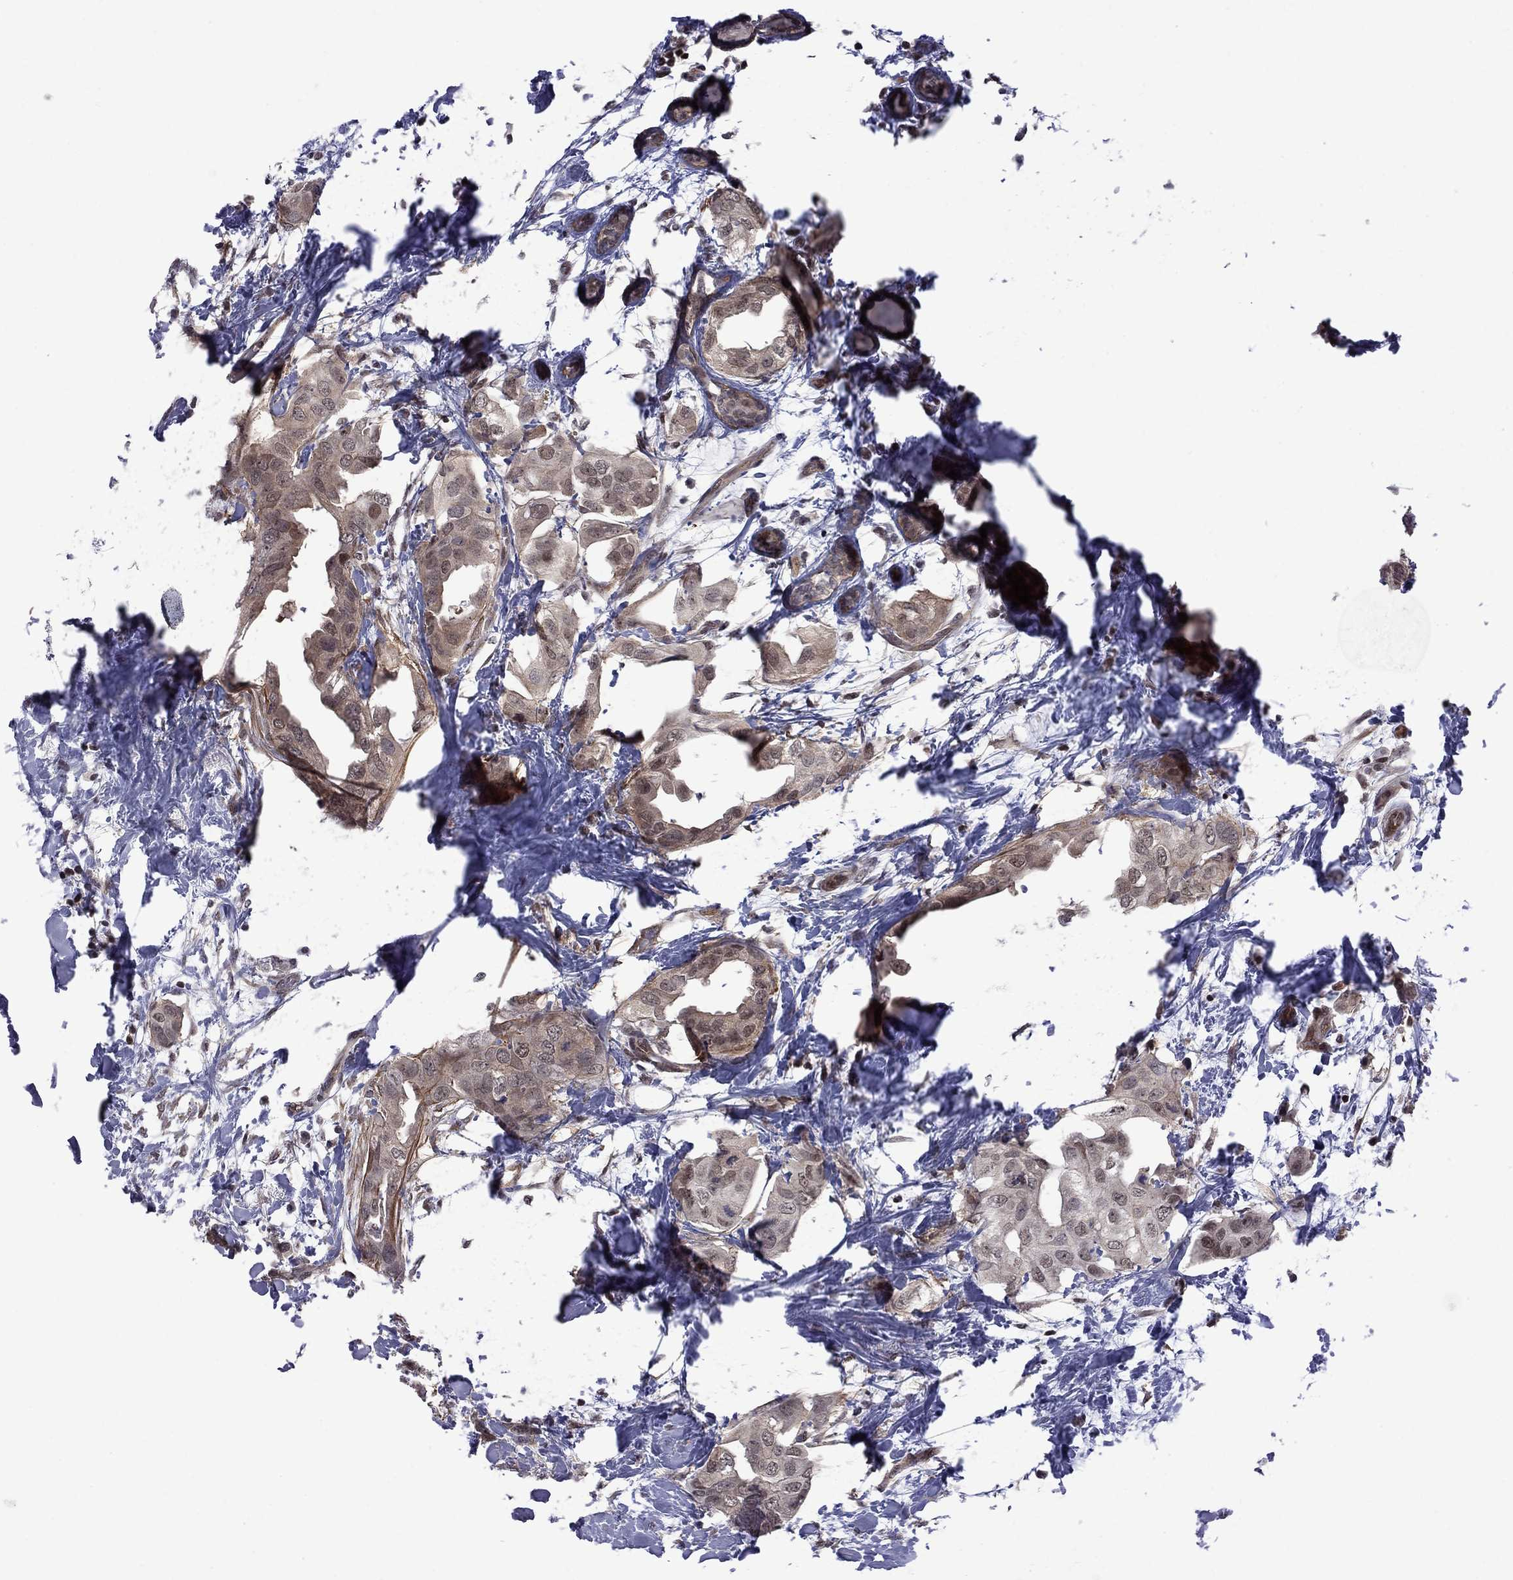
{"staining": {"intensity": "moderate", "quantity": "25%-75%", "location": "cytoplasmic/membranous"}, "tissue": "breast cancer", "cell_type": "Tumor cells", "image_type": "cancer", "snomed": [{"axis": "morphology", "description": "Normal tissue, NOS"}, {"axis": "morphology", "description": "Duct carcinoma"}, {"axis": "topography", "description": "Breast"}], "caption": "Approximately 25%-75% of tumor cells in breast cancer exhibit moderate cytoplasmic/membranous protein positivity as visualized by brown immunohistochemical staining.", "gene": "BRF1", "patient": {"sex": "female", "age": 40}}